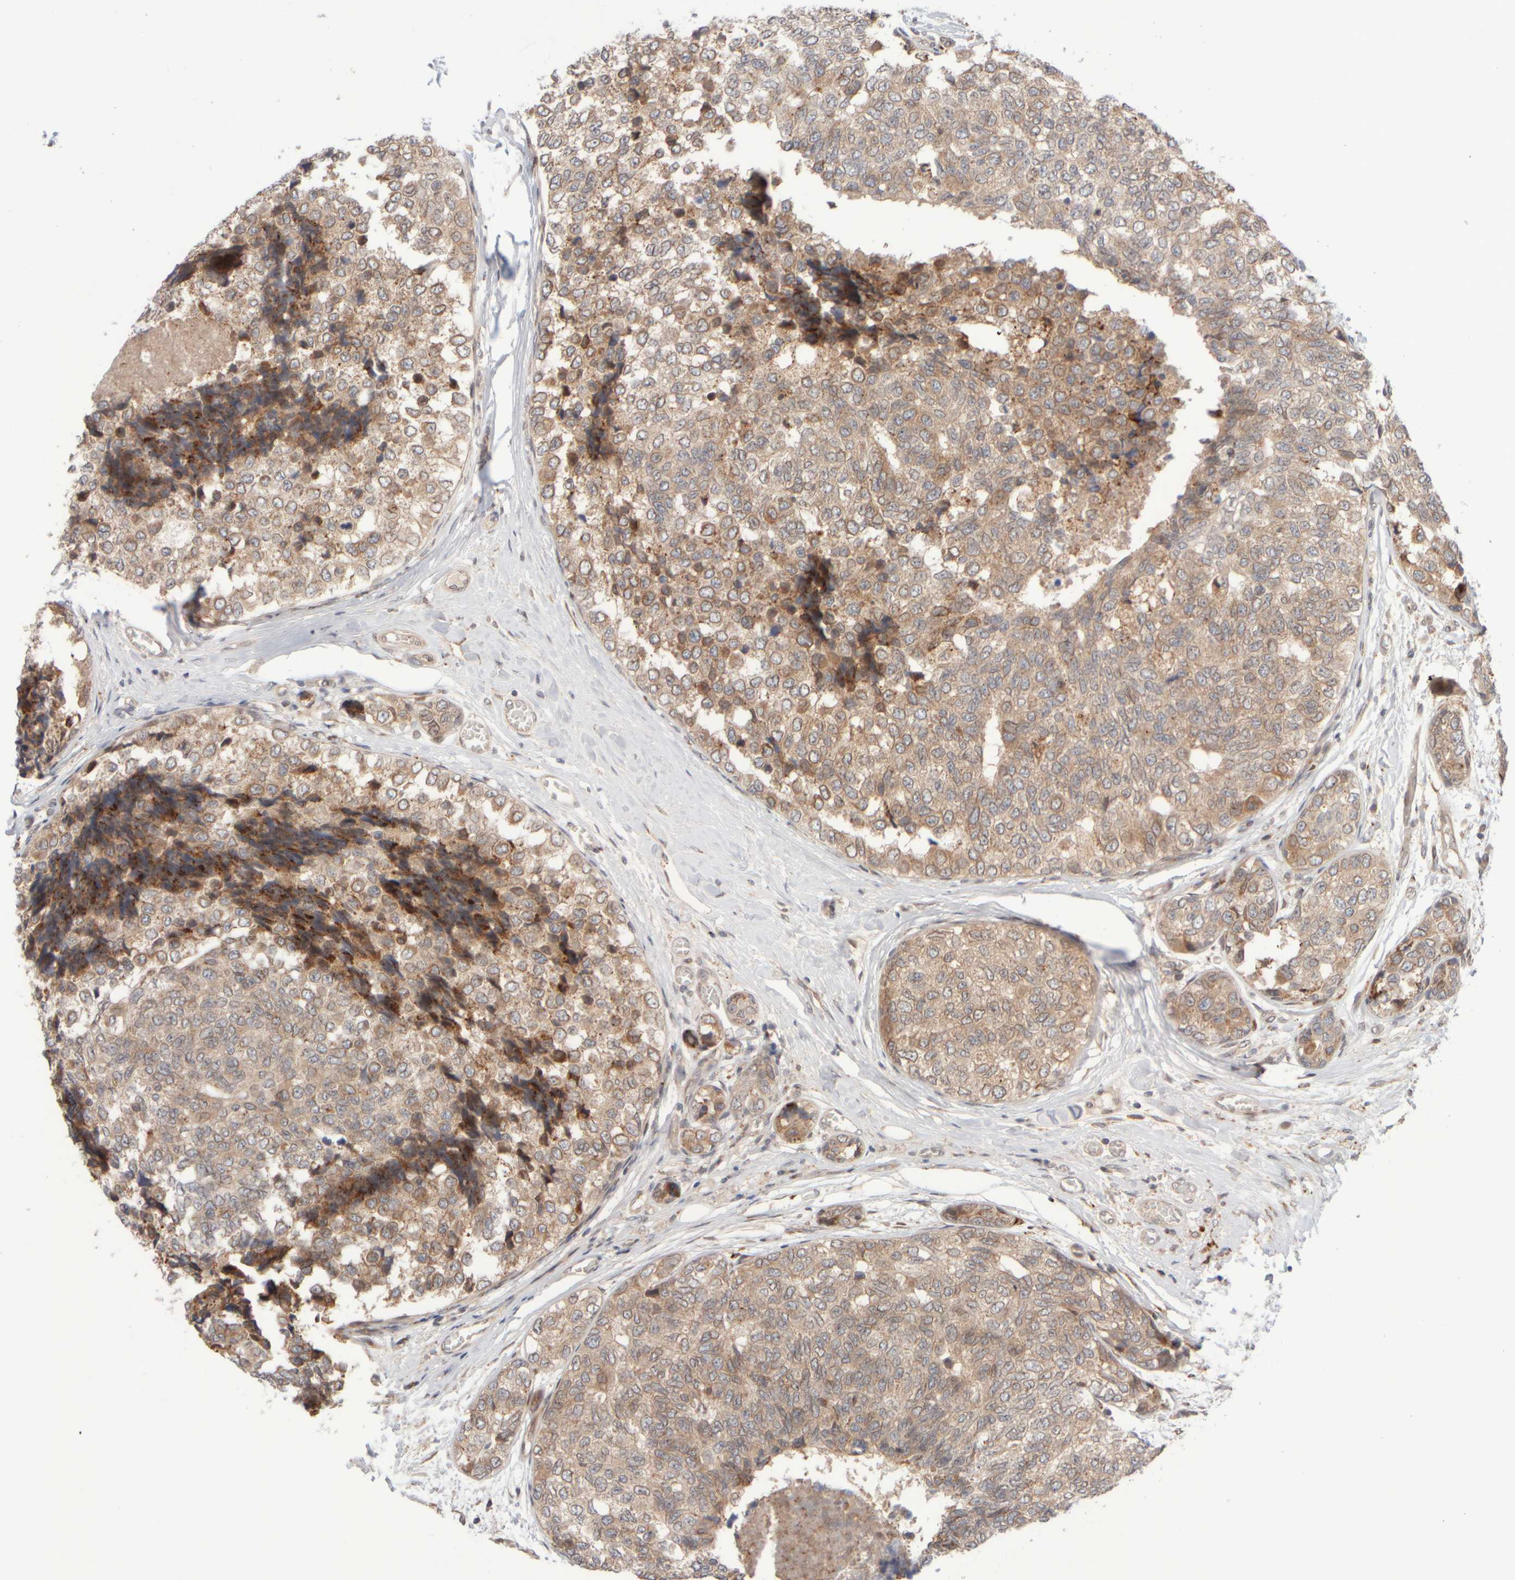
{"staining": {"intensity": "weak", "quantity": ">75%", "location": "cytoplasmic/membranous"}, "tissue": "breast cancer", "cell_type": "Tumor cells", "image_type": "cancer", "snomed": [{"axis": "morphology", "description": "Normal tissue, NOS"}, {"axis": "morphology", "description": "Duct carcinoma"}, {"axis": "topography", "description": "Breast"}], "caption": "Weak cytoplasmic/membranous expression for a protein is present in approximately >75% of tumor cells of breast cancer (invasive ductal carcinoma) using immunohistochemistry (IHC).", "gene": "GCN1", "patient": {"sex": "female", "age": 43}}